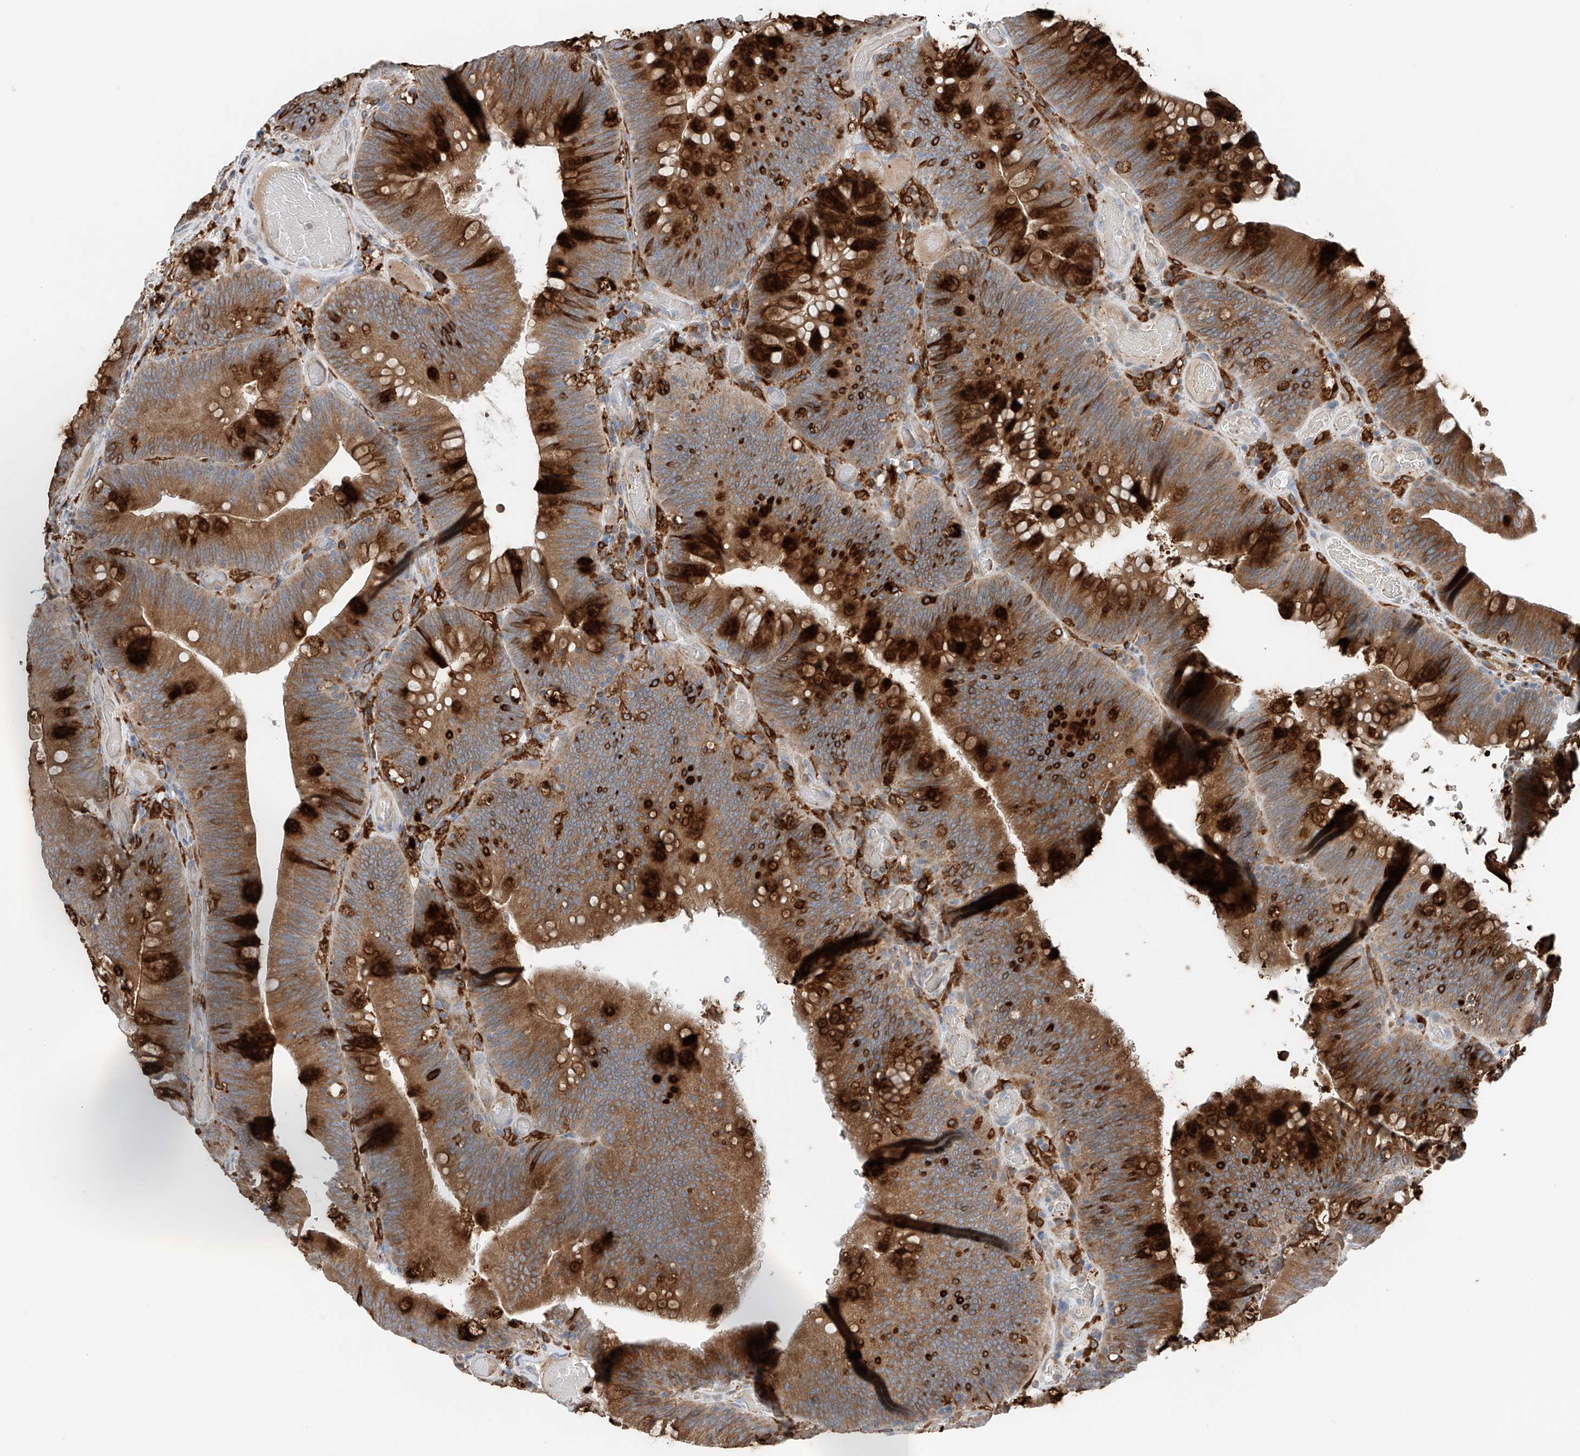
{"staining": {"intensity": "strong", "quantity": ">75%", "location": "cytoplasmic/membranous"}, "tissue": "colorectal cancer", "cell_type": "Tumor cells", "image_type": "cancer", "snomed": [{"axis": "morphology", "description": "Normal tissue, NOS"}, {"axis": "topography", "description": "Colon"}], "caption": "The immunohistochemical stain labels strong cytoplasmic/membranous staining in tumor cells of colorectal cancer tissue.", "gene": "TBXAS1", "patient": {"sex": "female", "age": 82}}